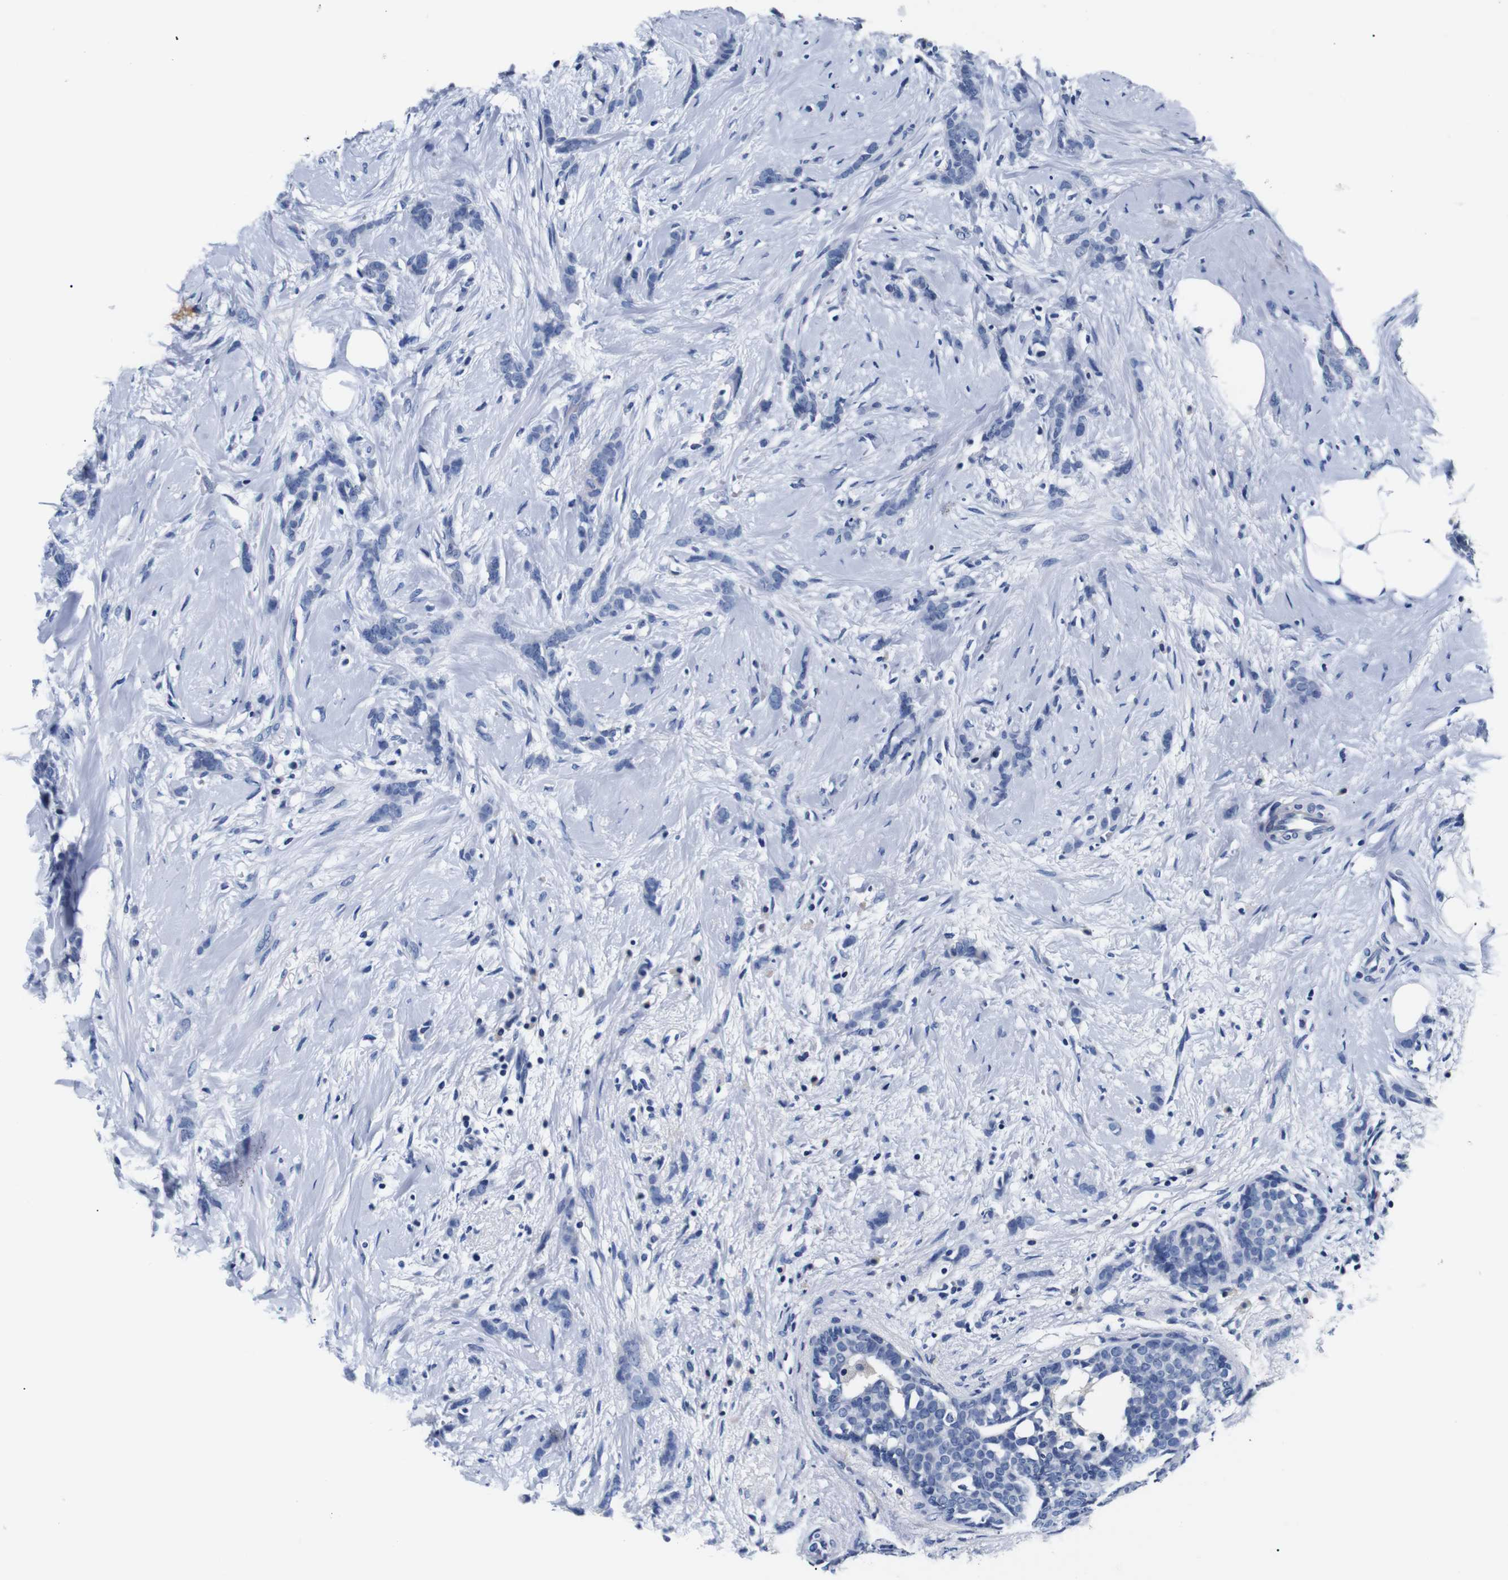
{"staining": {"intensity": "negative", "quantity": "none", "location": "none"}, "tissue": "breast cancer", "cell_type": "Tumor cells", "image_type": "cancer", "snomed": [{"axis": "morphology", "description": "Lobular carcinoma, in situ"}, {"axis": "morphology", "description": "Lobular carcinoma"}, {"axis": "topography", "description": "Breast"}], "caption": "Tumor cells are negative for protein expression in human breast cancer.", "gene": "GAP43", "patient": {"sex": "female", "age": 41}}